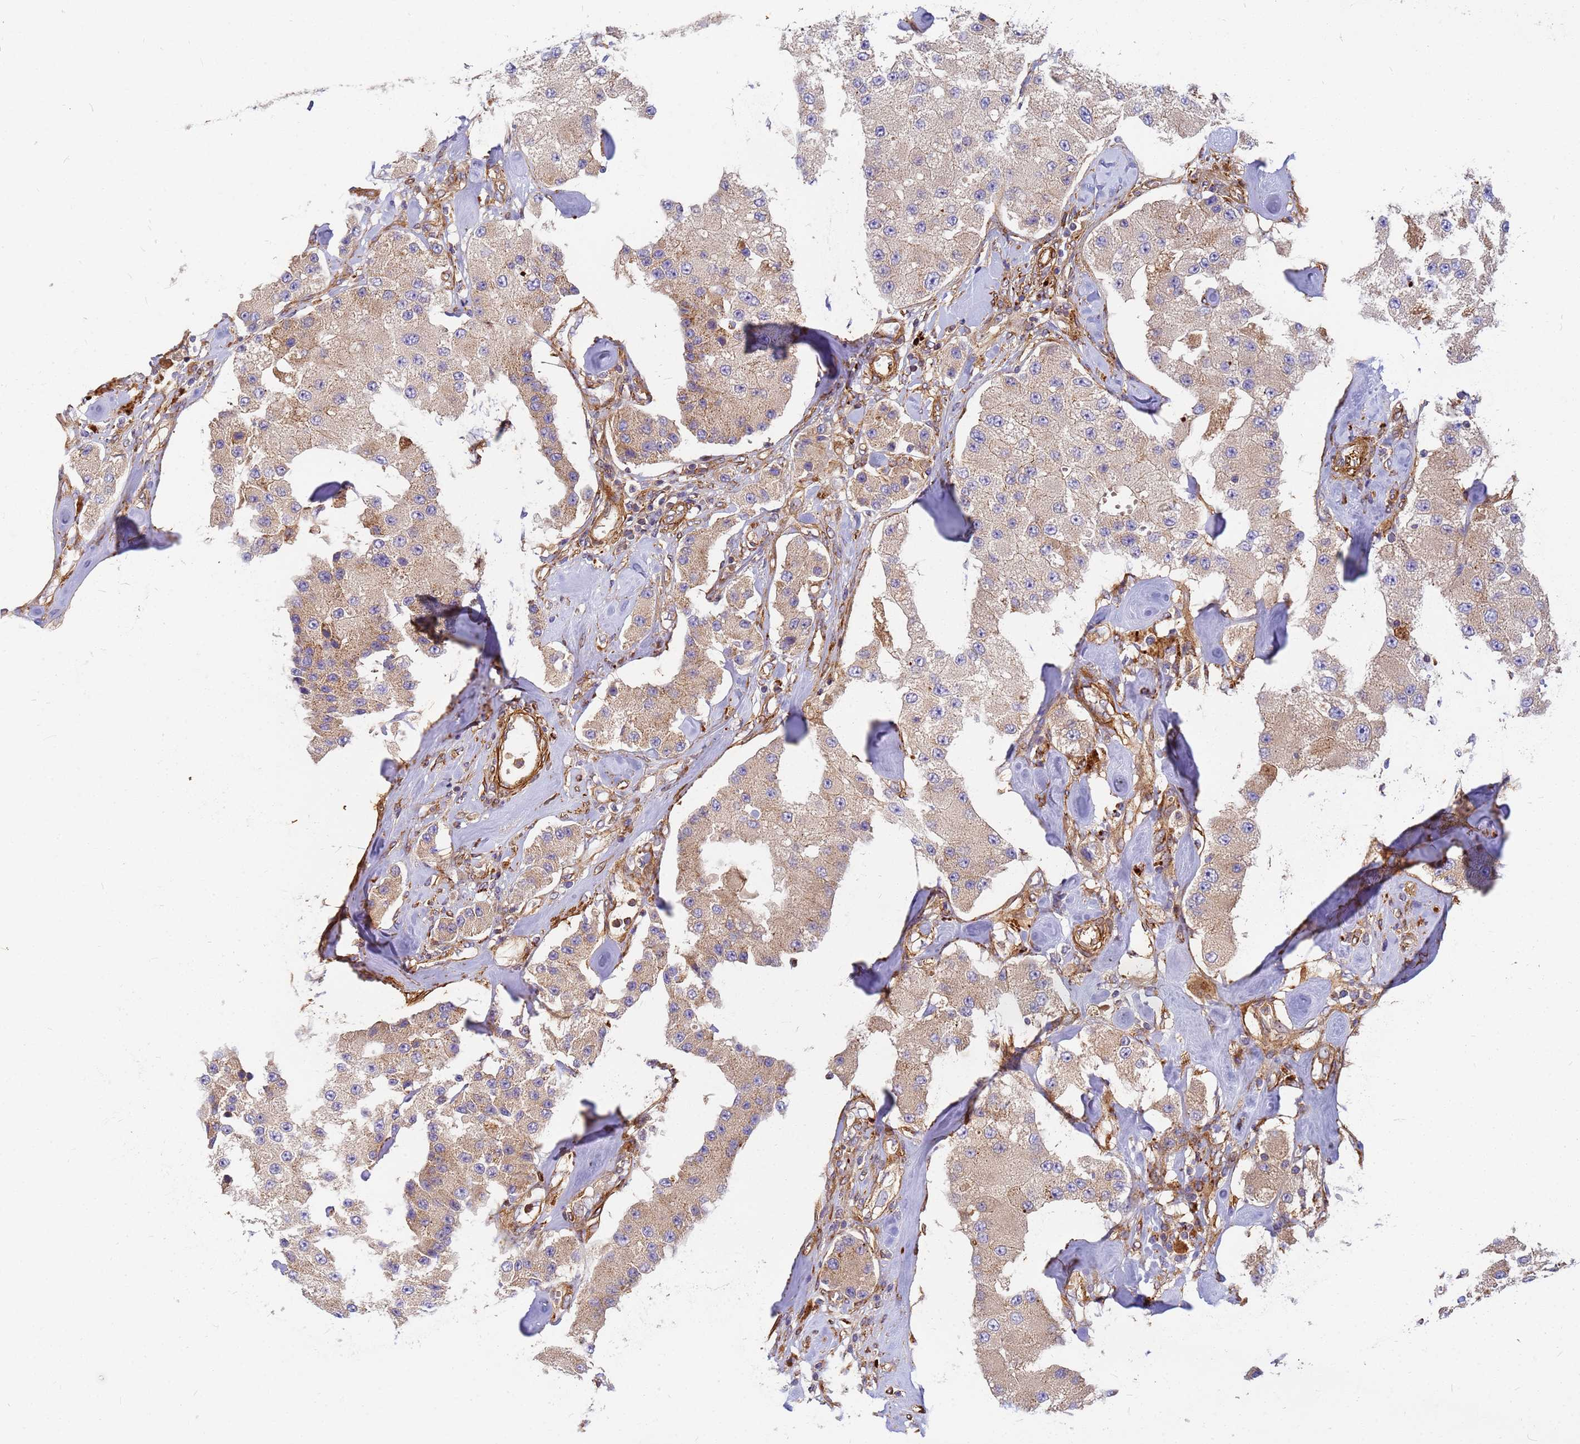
{"staining": {"intensity": "weak", "quantity": ">75%", "location": "cytoplasmic/membranous"}, "tissue": "carcinoid", "cell_type": "Tumor cells", "image_type": "cancer", "snomed": [{"axis": "morphology", "description": "Carcinoid, malignant, NOS"}, {"axis": "topography", "description": "Pancreas"}], "caption": "There is low levels of weak cytoplasmic/membranous positivity in tumor cells of carcinoid, as demonstrated by immunohistochemical staining (brown color).", "gene": "C2CD5", "patient": {"sex": "male", "age": 41}}